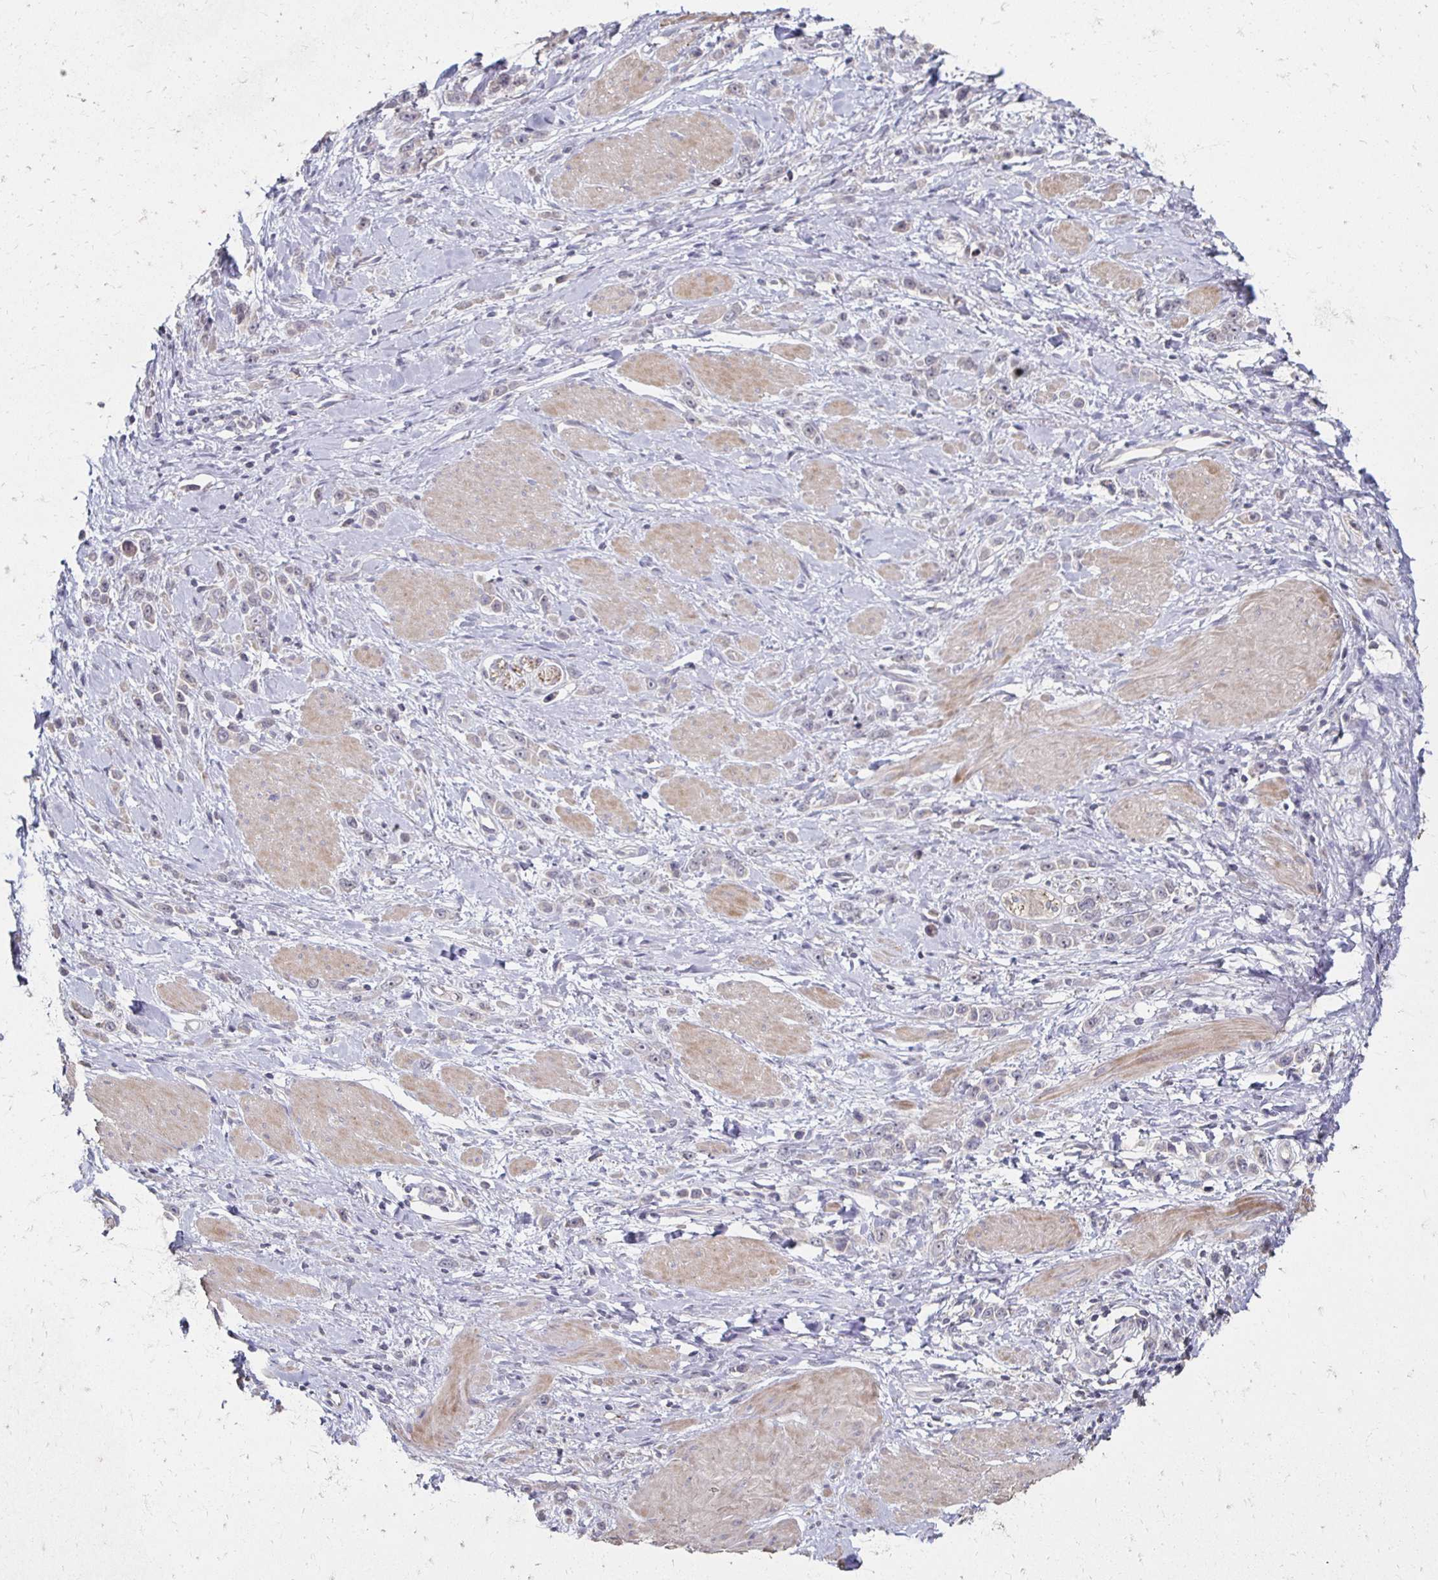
{"staining": {"intensity": "weak", "quantity": "<25%", "location": "cytoplasmic/membranous"}, "tissue": "stomach cancer", "cell_type": "Tumor cells", "image_type": "cancer", "snomed": [{"axis": "morphology", "description": "Adenocarcinoma, NOS"}, {"axis": "topography", "description": "Stomach"}], "caption": "High power microscopy image of an IHC image of stomach cancer (adenocarcinoma), revealing no significant staining in tumor cells.", "gene": "ZNF727", "patient": {"sex": "male", "age": 47}}